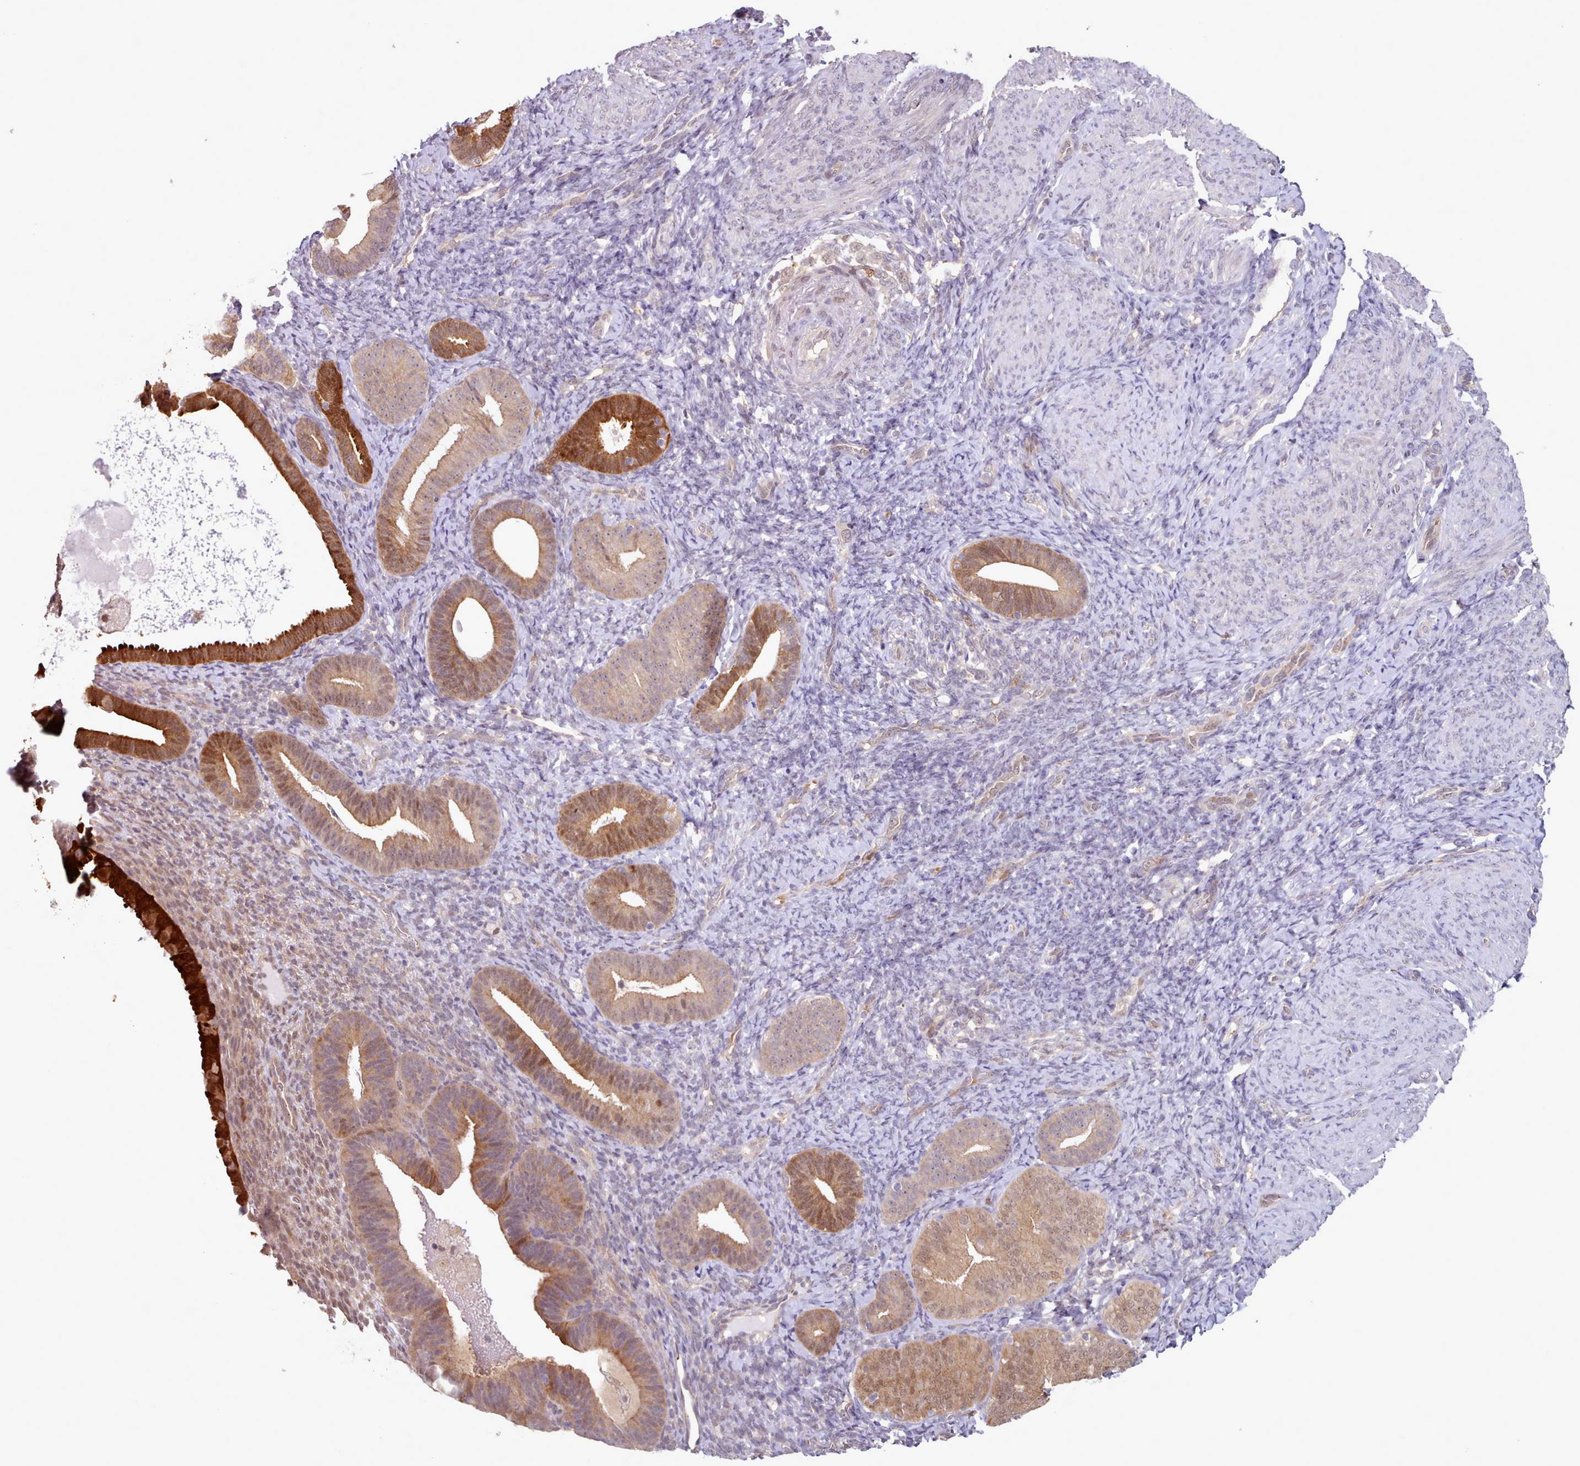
{"staining": {"intensity": "weak", "quantity": "<25%", "location": "nuclear"}, "tissue": "endometrium", "cell_type": "Cells in endometrial stroma", "image_type": "normal", "snomed": [{"axis": "morphology", "description": "Normal tissue, NOS"}, {"axis": "topography", "description": "Endometrium"}], "caption": "Immunohistochemistry (IHC) micrograph of unremarkable endometrium: human endometrium stained with DAB exhibits no significant protein staining in cells in endometrial stroma. Nuclei are stained in blue.", "gene": "CES3", "patient": {"sex": "female", "age": 65}}